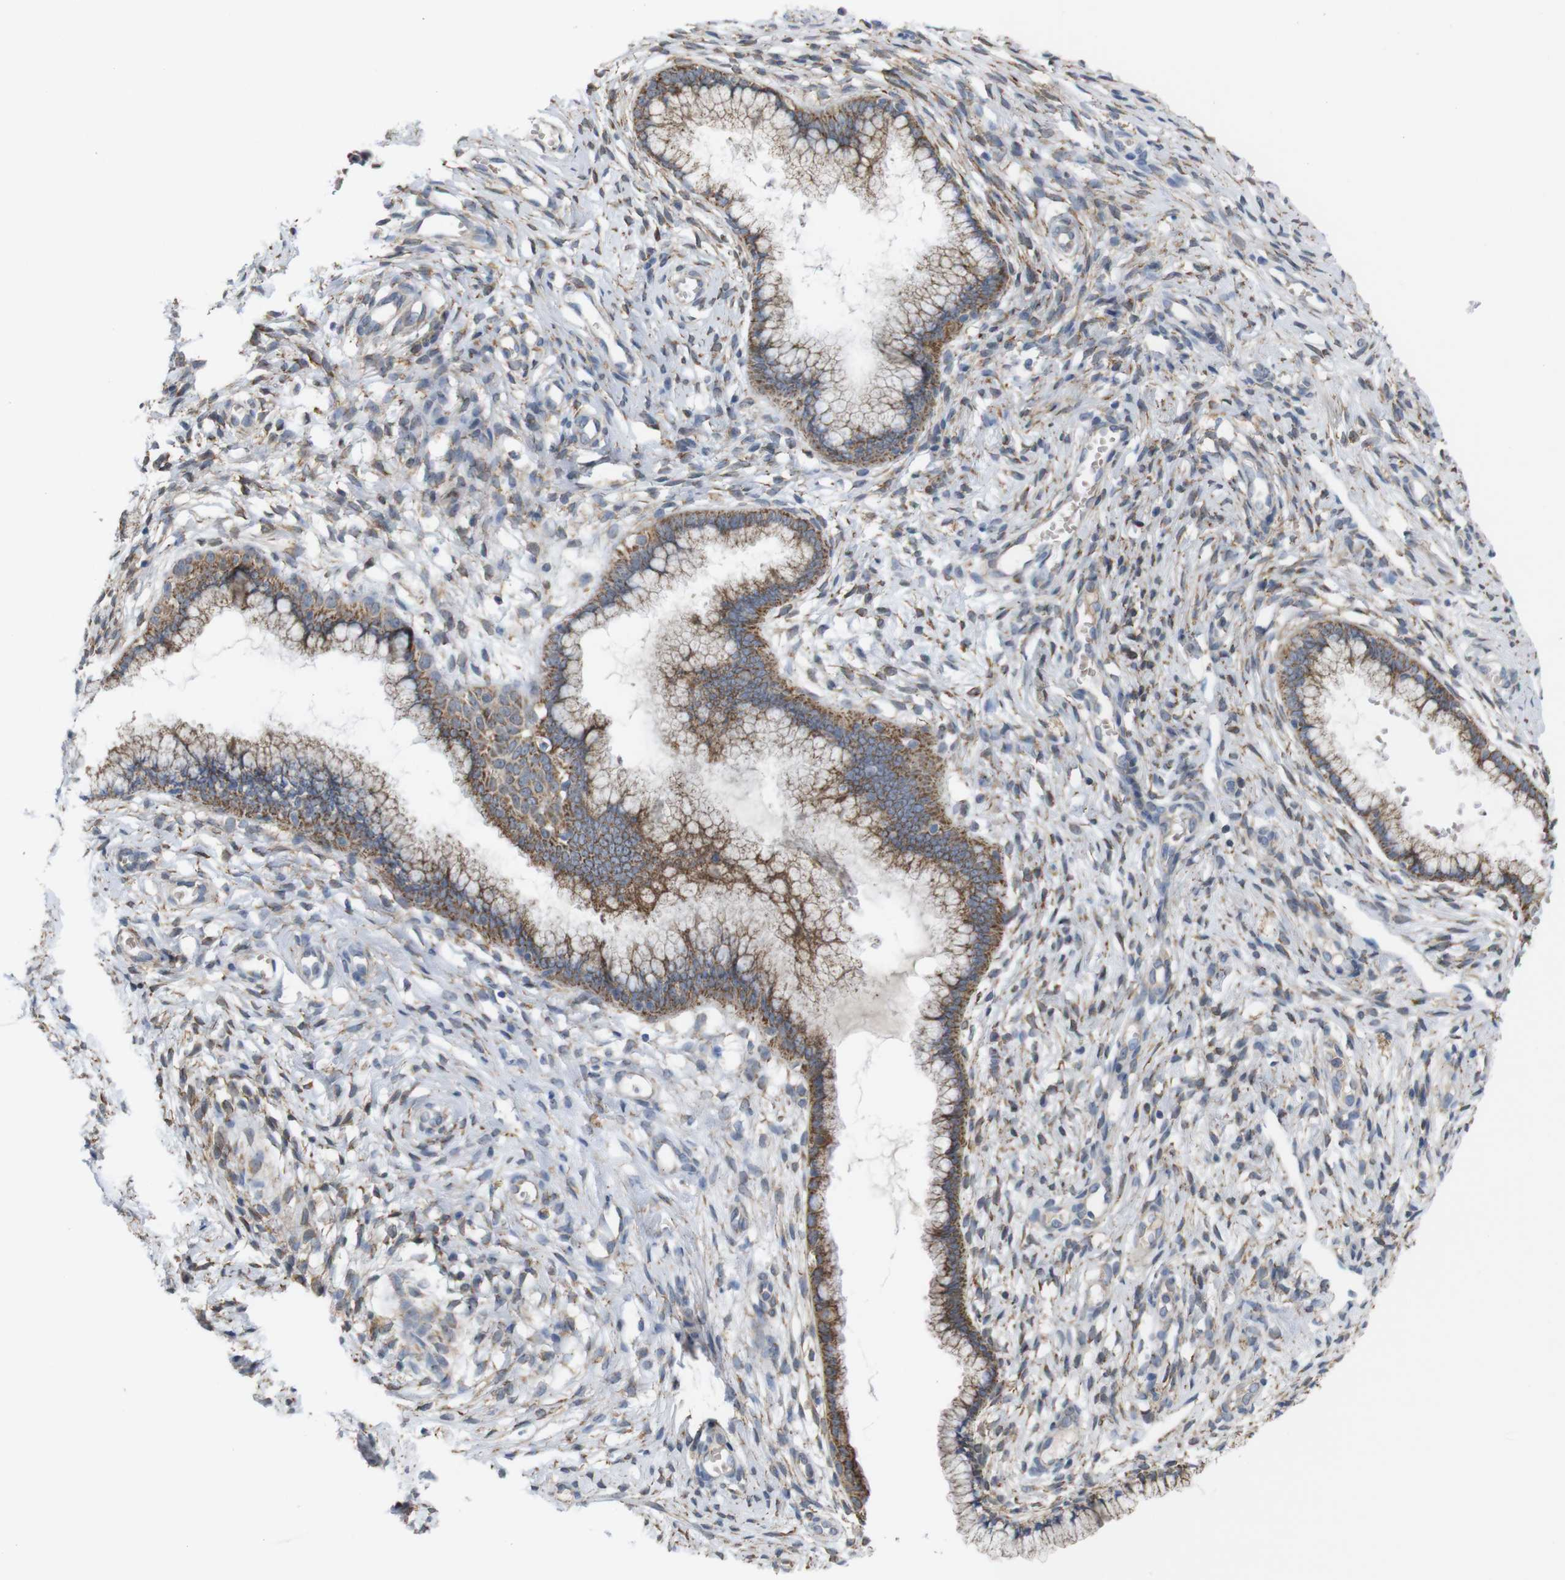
{"staining": {"intensity": "moderate", "quantity": "25%-75%", "location": "cytoplasmic/membranous"}, "tissue": "cervix", "cell_type": "Glandular cells", "image_type": "normal", "snomed": [{"axis": "morphology", "description": "Normal tissue, NOS"}, {"axis": "topography", "description": "Cervix"}], "caption": "High-power microscopy captured an immunohistochemistry histopathology image of benign cervix, revealing moderate cytoplasmic/membranous expression in approximately 25%-75% of glandular cells.", "gene": "PTPRR", "patient": {"sex": "female", "age": 65}}